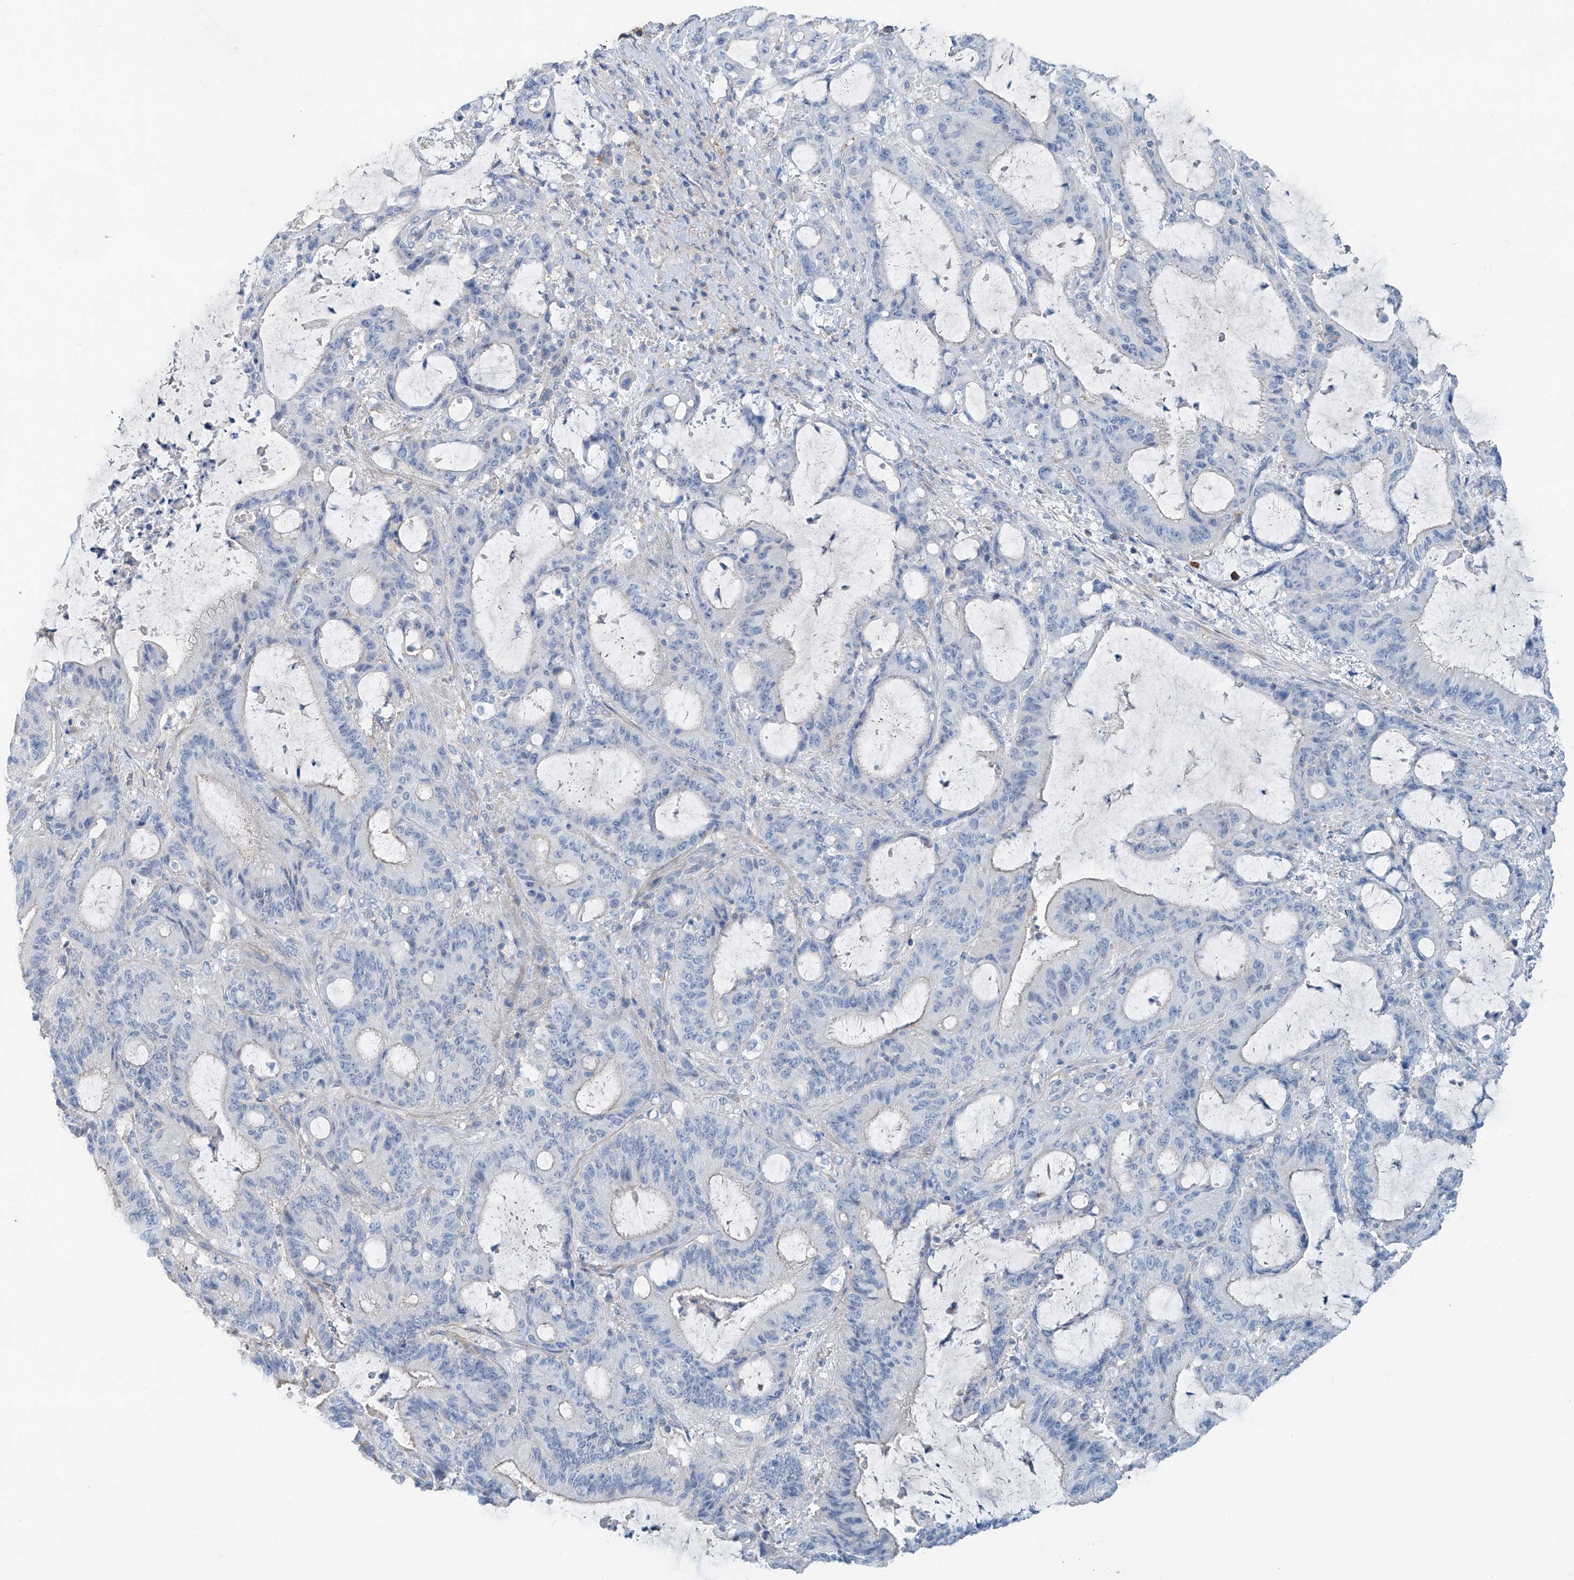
{"staining": {"intensity": "negative", "quantity": "none", "location": "none"}, "tissue": "liver cancer", "cell_type": "Tumor cells", "image_type": "cancer", "snomed": [{"axis": "morphology", "description": "Normal tissue, NOS"}, {"axis": "morphology", "description": "Cholangiocarcinoma"}, {"axis": "topography", "description": "Liver"}, {"axis": "topography", "description": "Peripheral nerve tissue"}], "caption": "IHC micrograph of human liver cancer stained for a protein (brown), which displays no expression in tumor cells.", "gene": "ANKRD34A", "patient": {"sex": "female", "age": 73}}